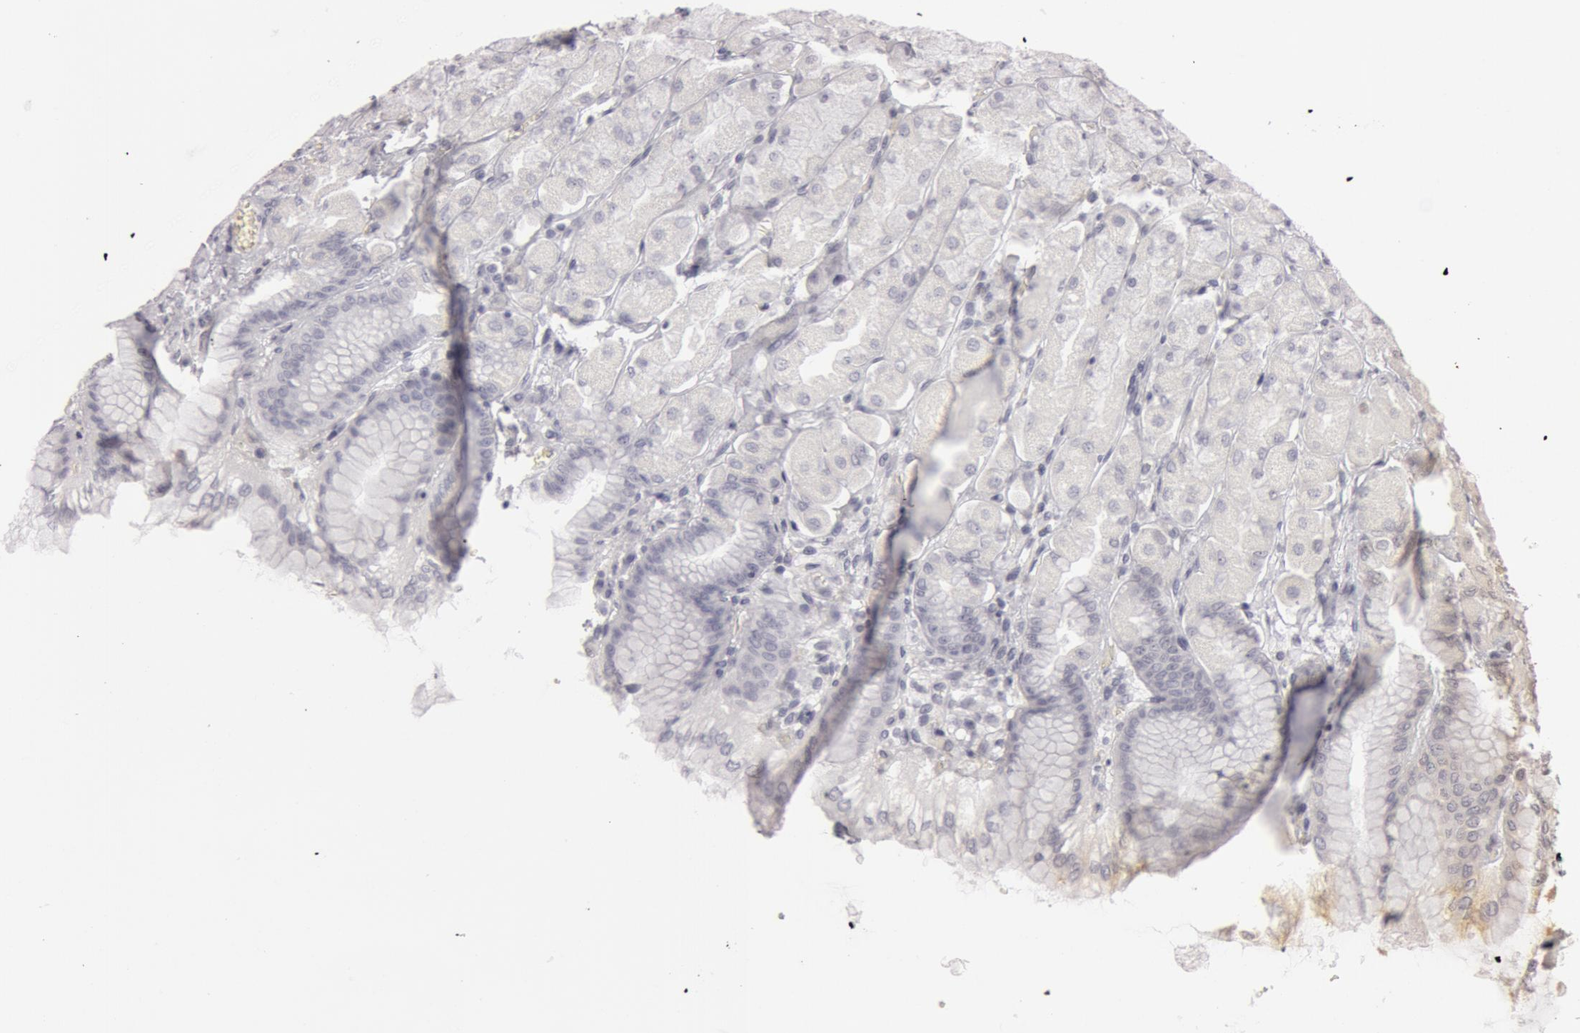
{"staining": {"intensity": "negative", "quantity": "none", "location": "none"}, "tissue": "stomach", "cell_type": "Glandular cells", "image_type": "normal", "snomed": [{"axis": "morphology", "description": "Normal tissue, NOS"}, {"axis": "topography", "description": "Stomach, upper"}], "caption": "An immunohistochemistry photomicrograph of unremarkable stomach is shown. There is no staining in glandular cells of stomach. (DAB (3,3'-diaminobenzidine) immunohistochemistry with hematoxylin counter stain).", "gene": "OASL", "patient": {"sex": "female", "age": 56}}